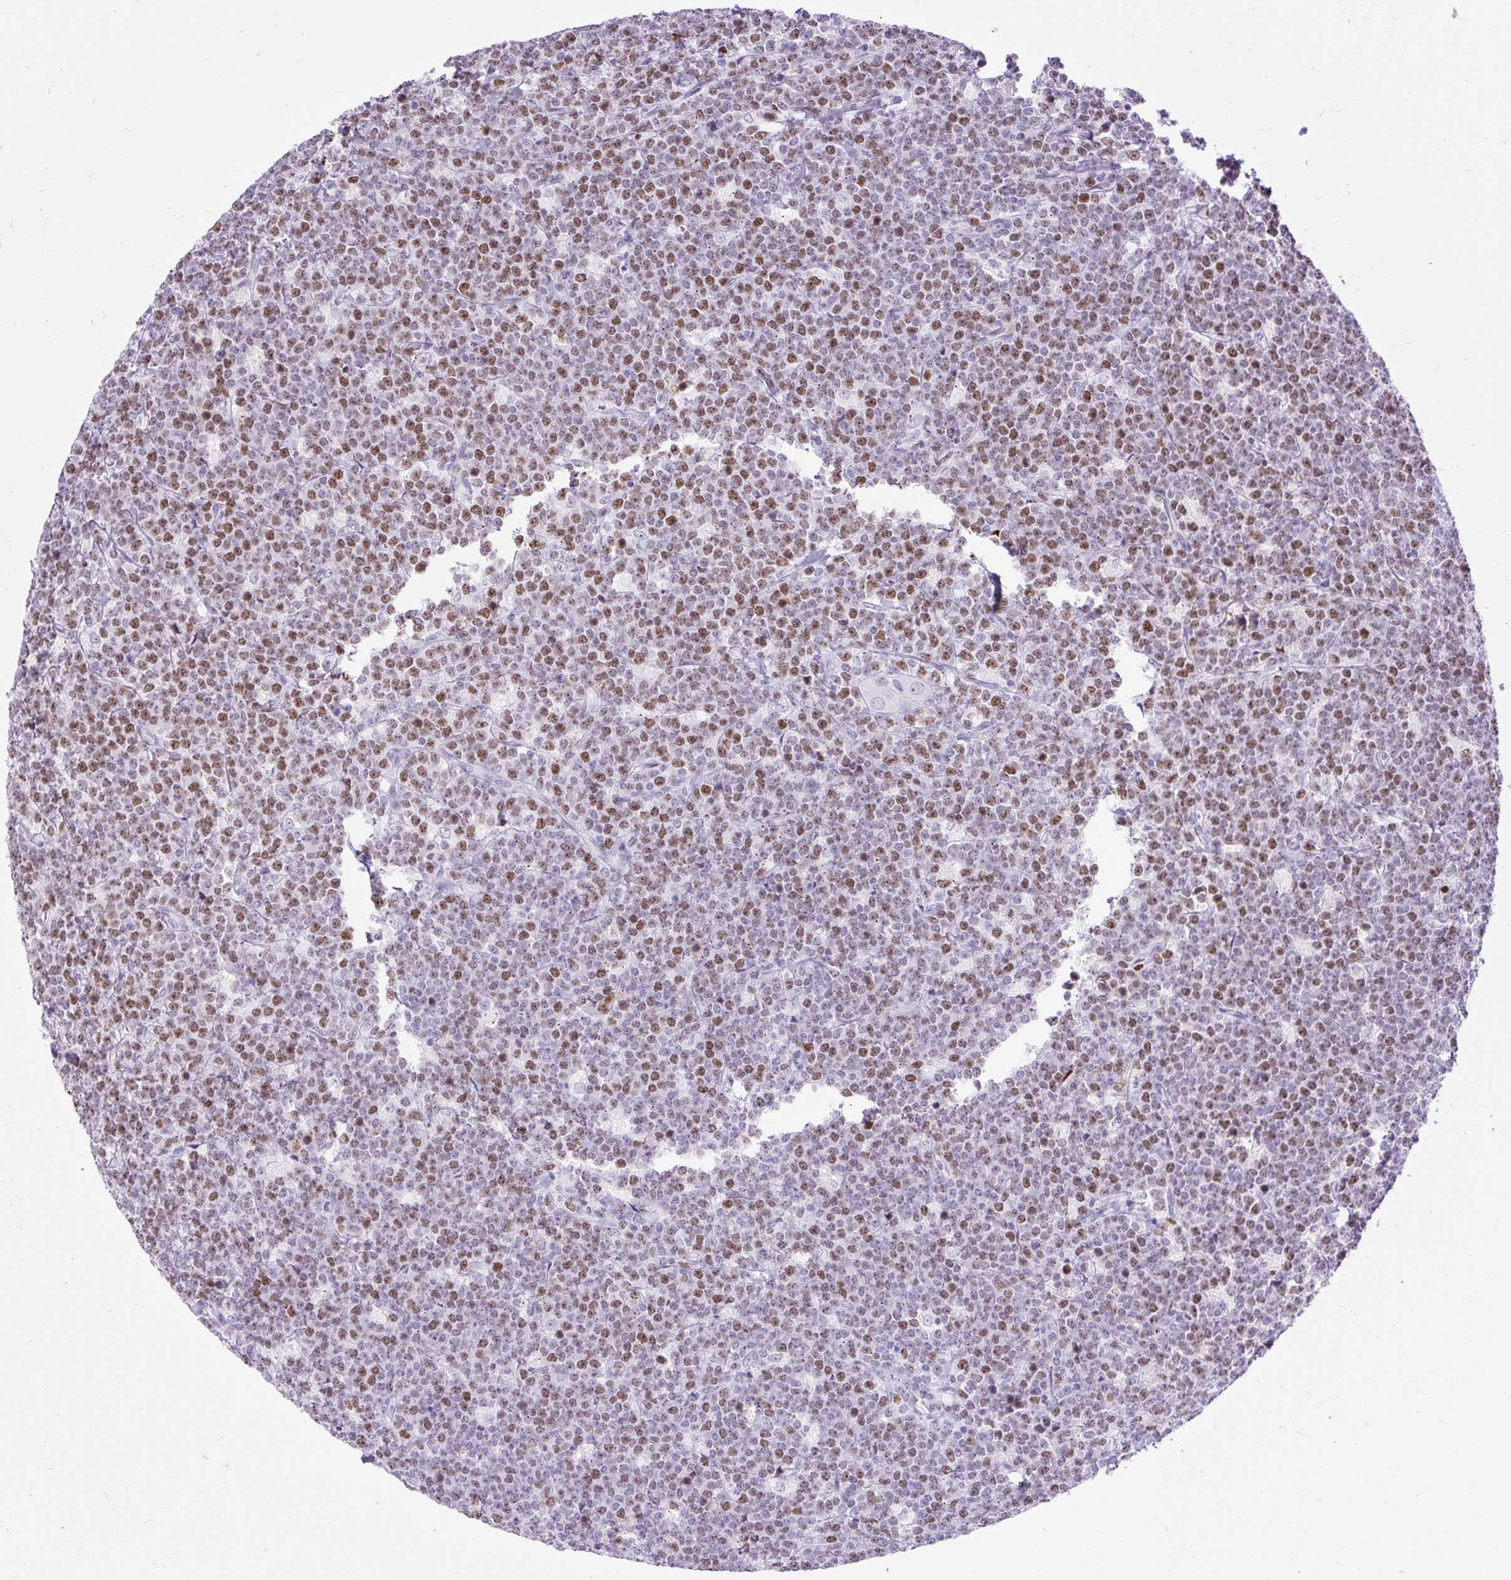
{"staining": {"intensity": "moderate", "quantity": "25%-75%", "location": "nuclear"}, "tissue": "lymphoma", "cell_type": "Tumor cells", "image_type": "cancer", "snomed": [{"axis": "morphology", "description": "Malignant lymphoma, non-Hodgkin's type, High grade"}, {"axis": "topography", "description": "Small intestine"}, {"axis": "topography", "description": "Colon"}], "caption": "About 25%-75% of tumor cells in lymphoma exhibit moderate nuclear protein expression as visualized by brown immunohistochemical staining.", "gene": "RACGAP1", "patient": {"sex": "male", "age": 8}}